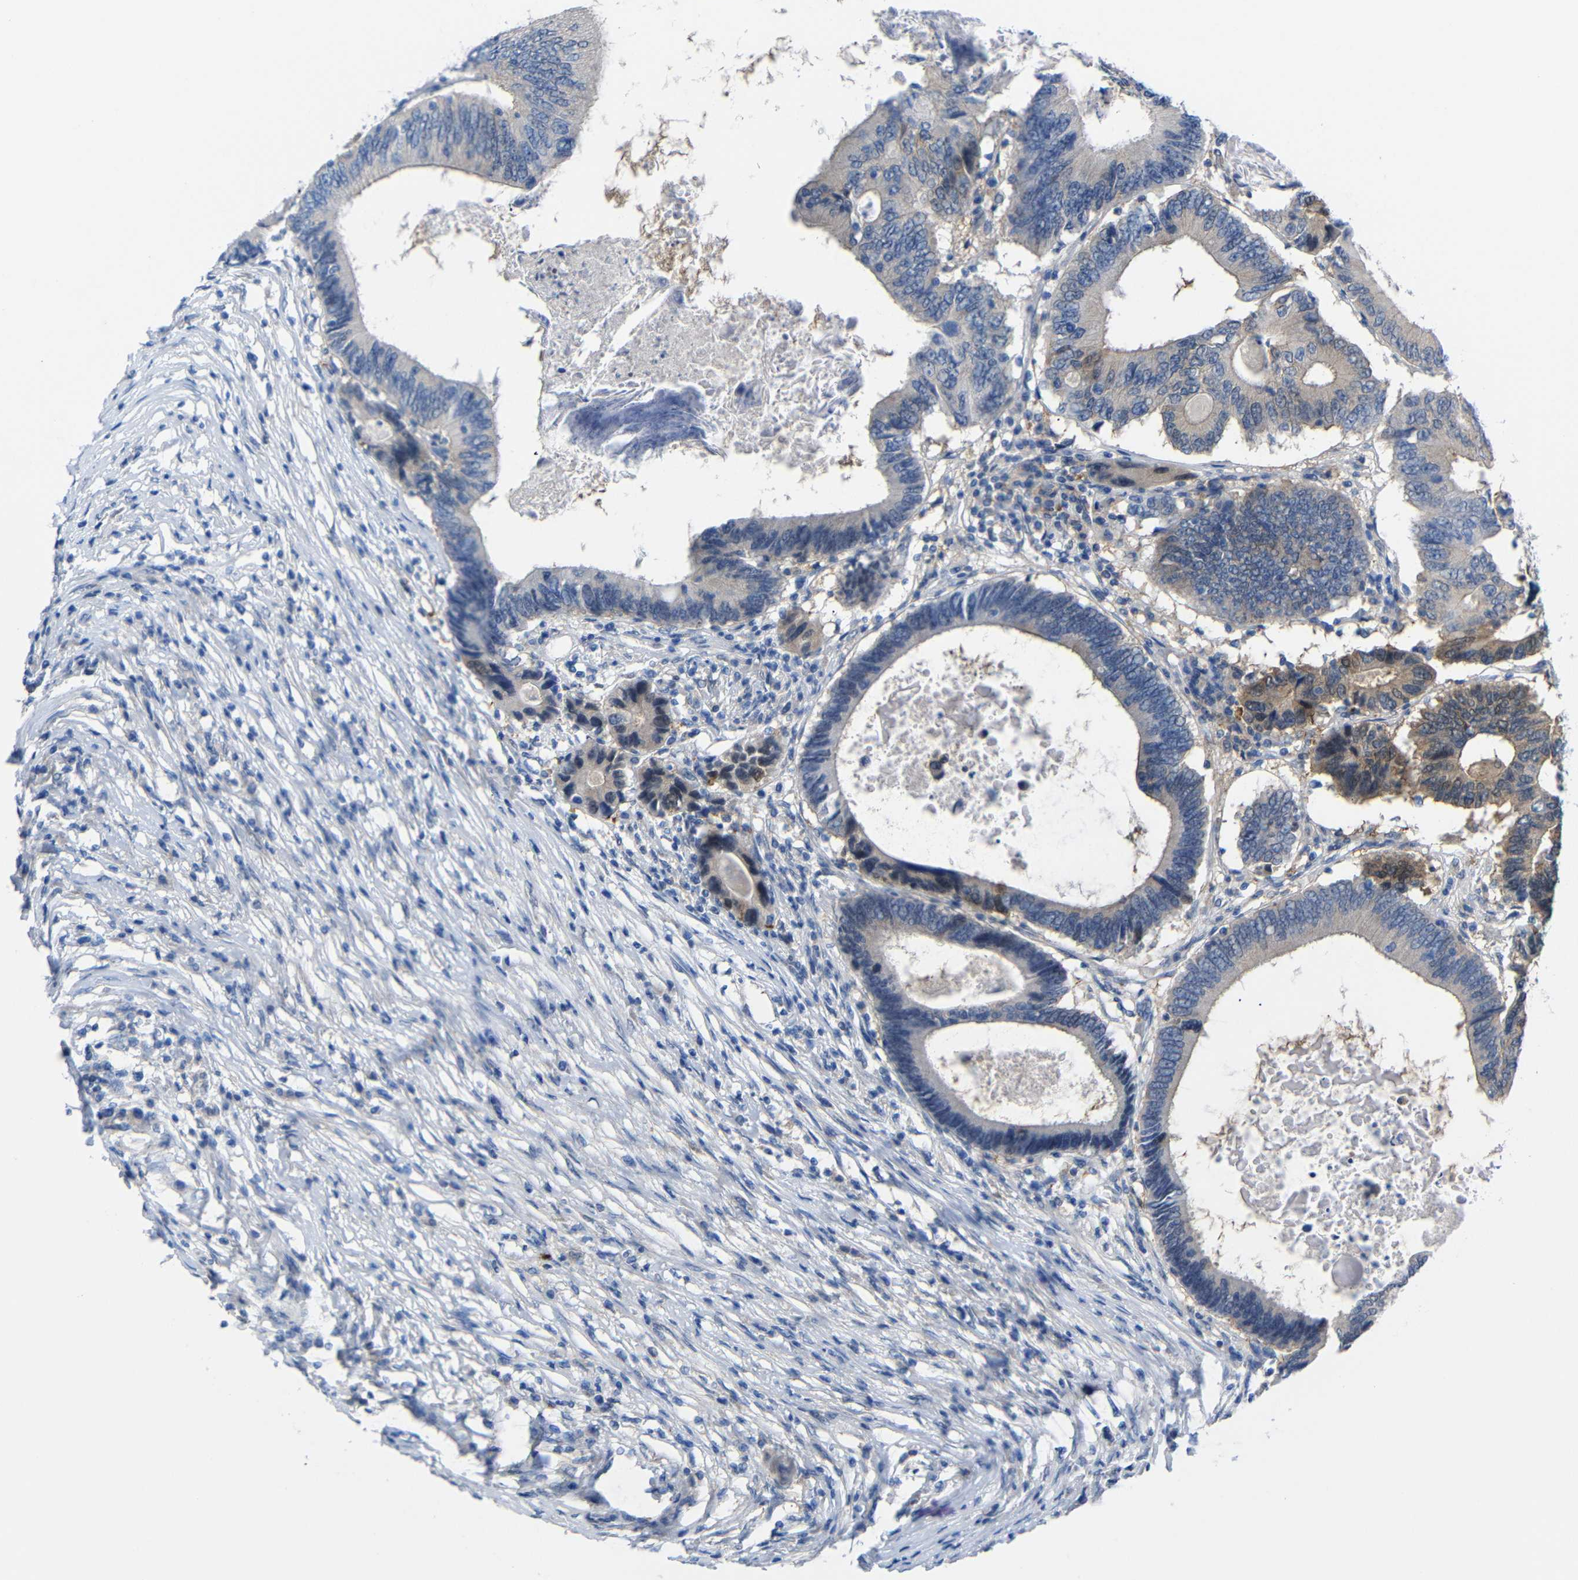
{"staining": {"intensity": "weak", "quantity": "25%-75%", "location": "cytoplasmic/membranous"}, "tissue": "colorectal cancer", "cell_type": "Tumor cells", "image_type": "cancer", "snomed": [{"axis": "morphology", "description": "Adenocarcinoma, NOS"}, {"axis": "topography", "description": "Colon"}], "caption": "Protein staining of colorectal cancer (adenocarcinoma) tissue demonstrates weak cytoplasmic/membranous expression in about 25%-75% of tumor cells.", "gene": "PEBP1", "patient": {"sex": "female", "age": 78}}